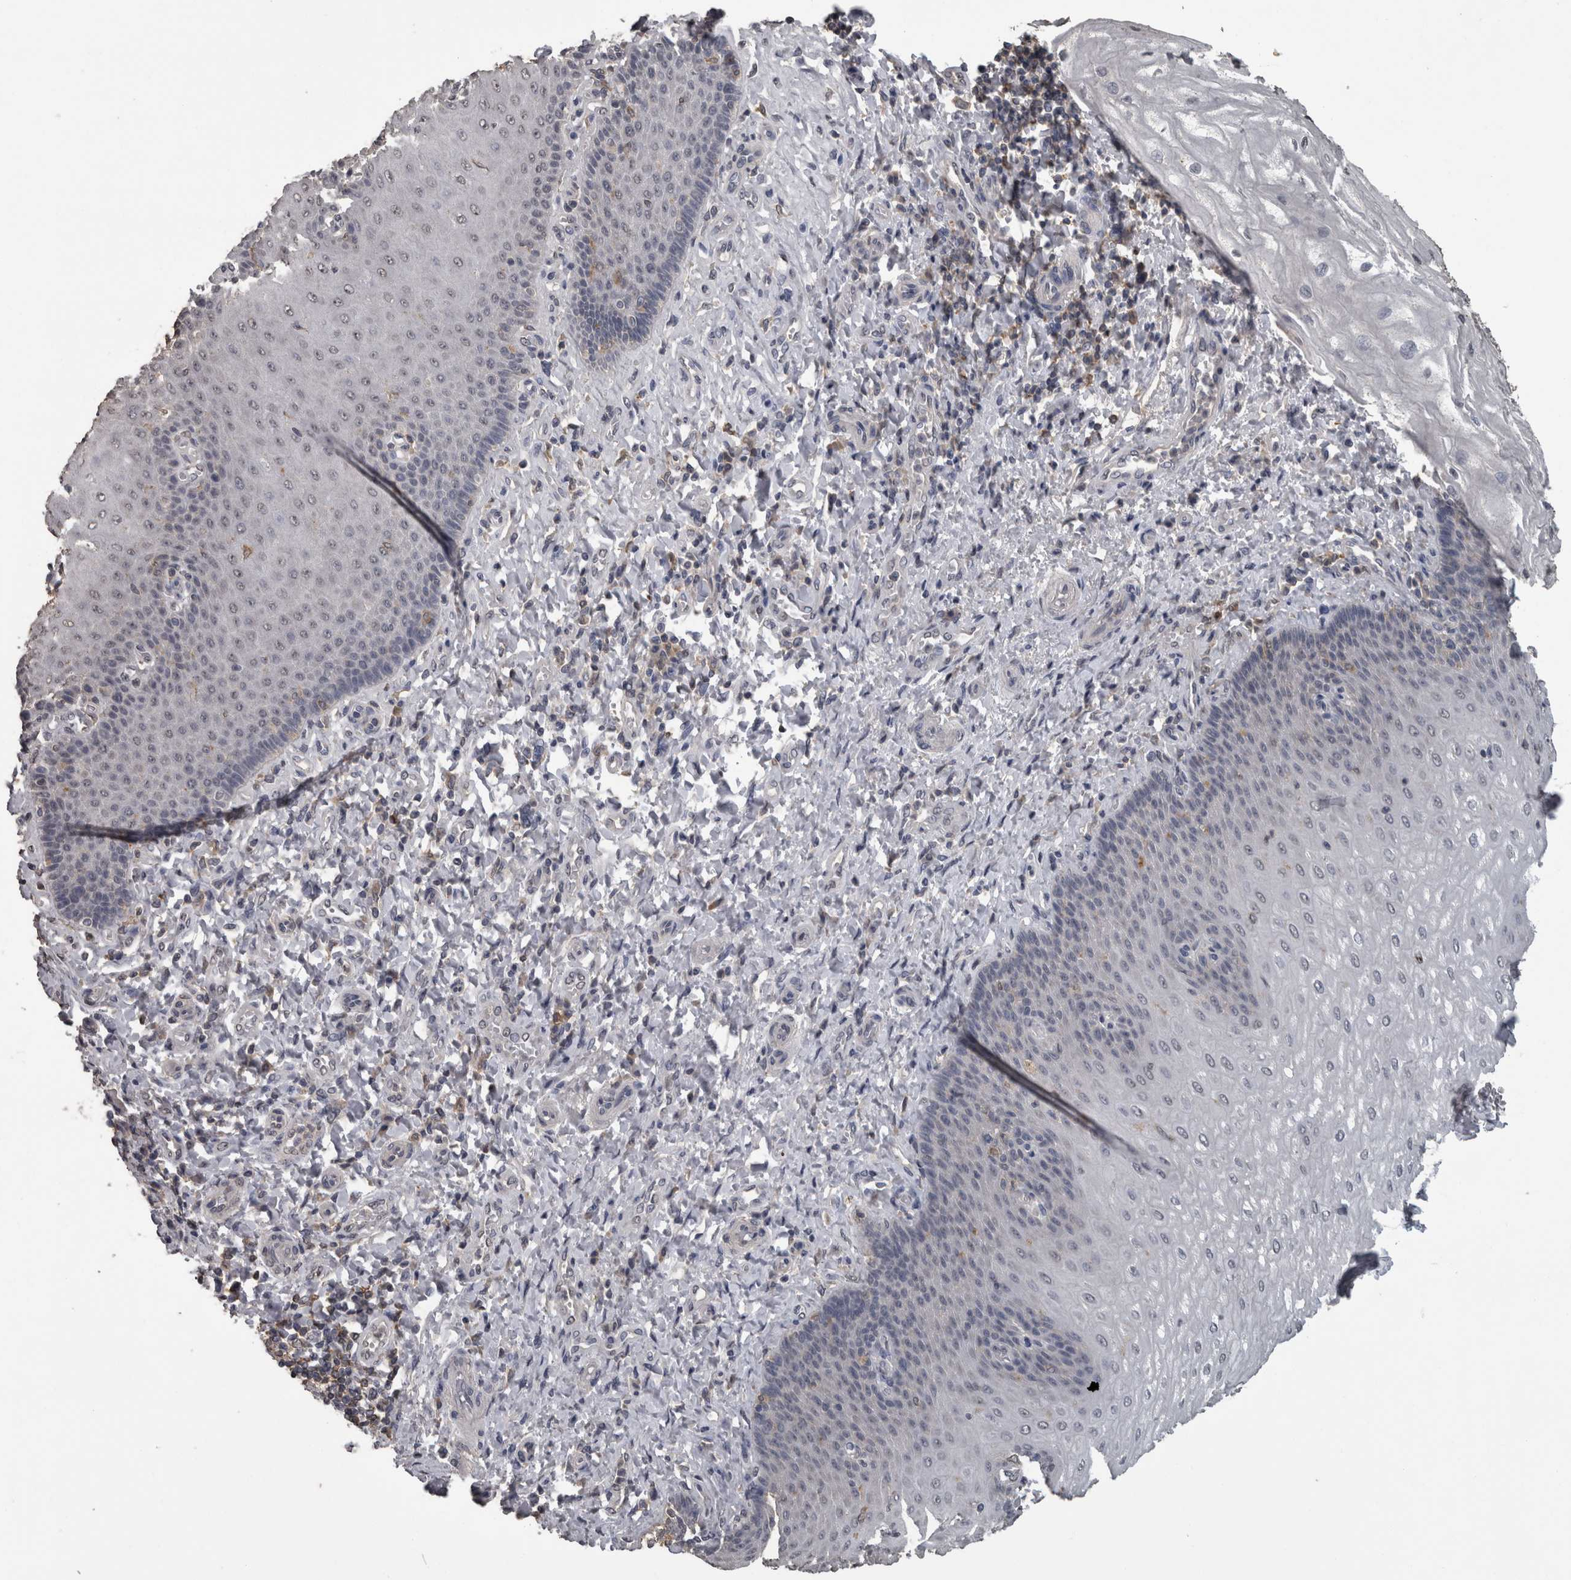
{"staining": {"intensity": "negative", "quantity": "none", "location": "none"}, "tissue": "esophagus", "cell_type": "Squamous epithelial cells", "image_type": "normal", "snomed": [{"axis": "morphology", "description": "Normal tissue, NOS"}, {"axis": "topography", "description": "Esophagus"}], "caption": "High power microscopy micrograph of an immunohistochemistry (IHC) micrograph of normal esophagus, revealing no significant staining in squamous epithelial cells. (Brightfield microscopy of DAB (3,3'-diaminobenzidine) immunohistochemistry at high magnification).", "gene": "PIK3AP1", "patient": {"sex": "male", "age": 54}}